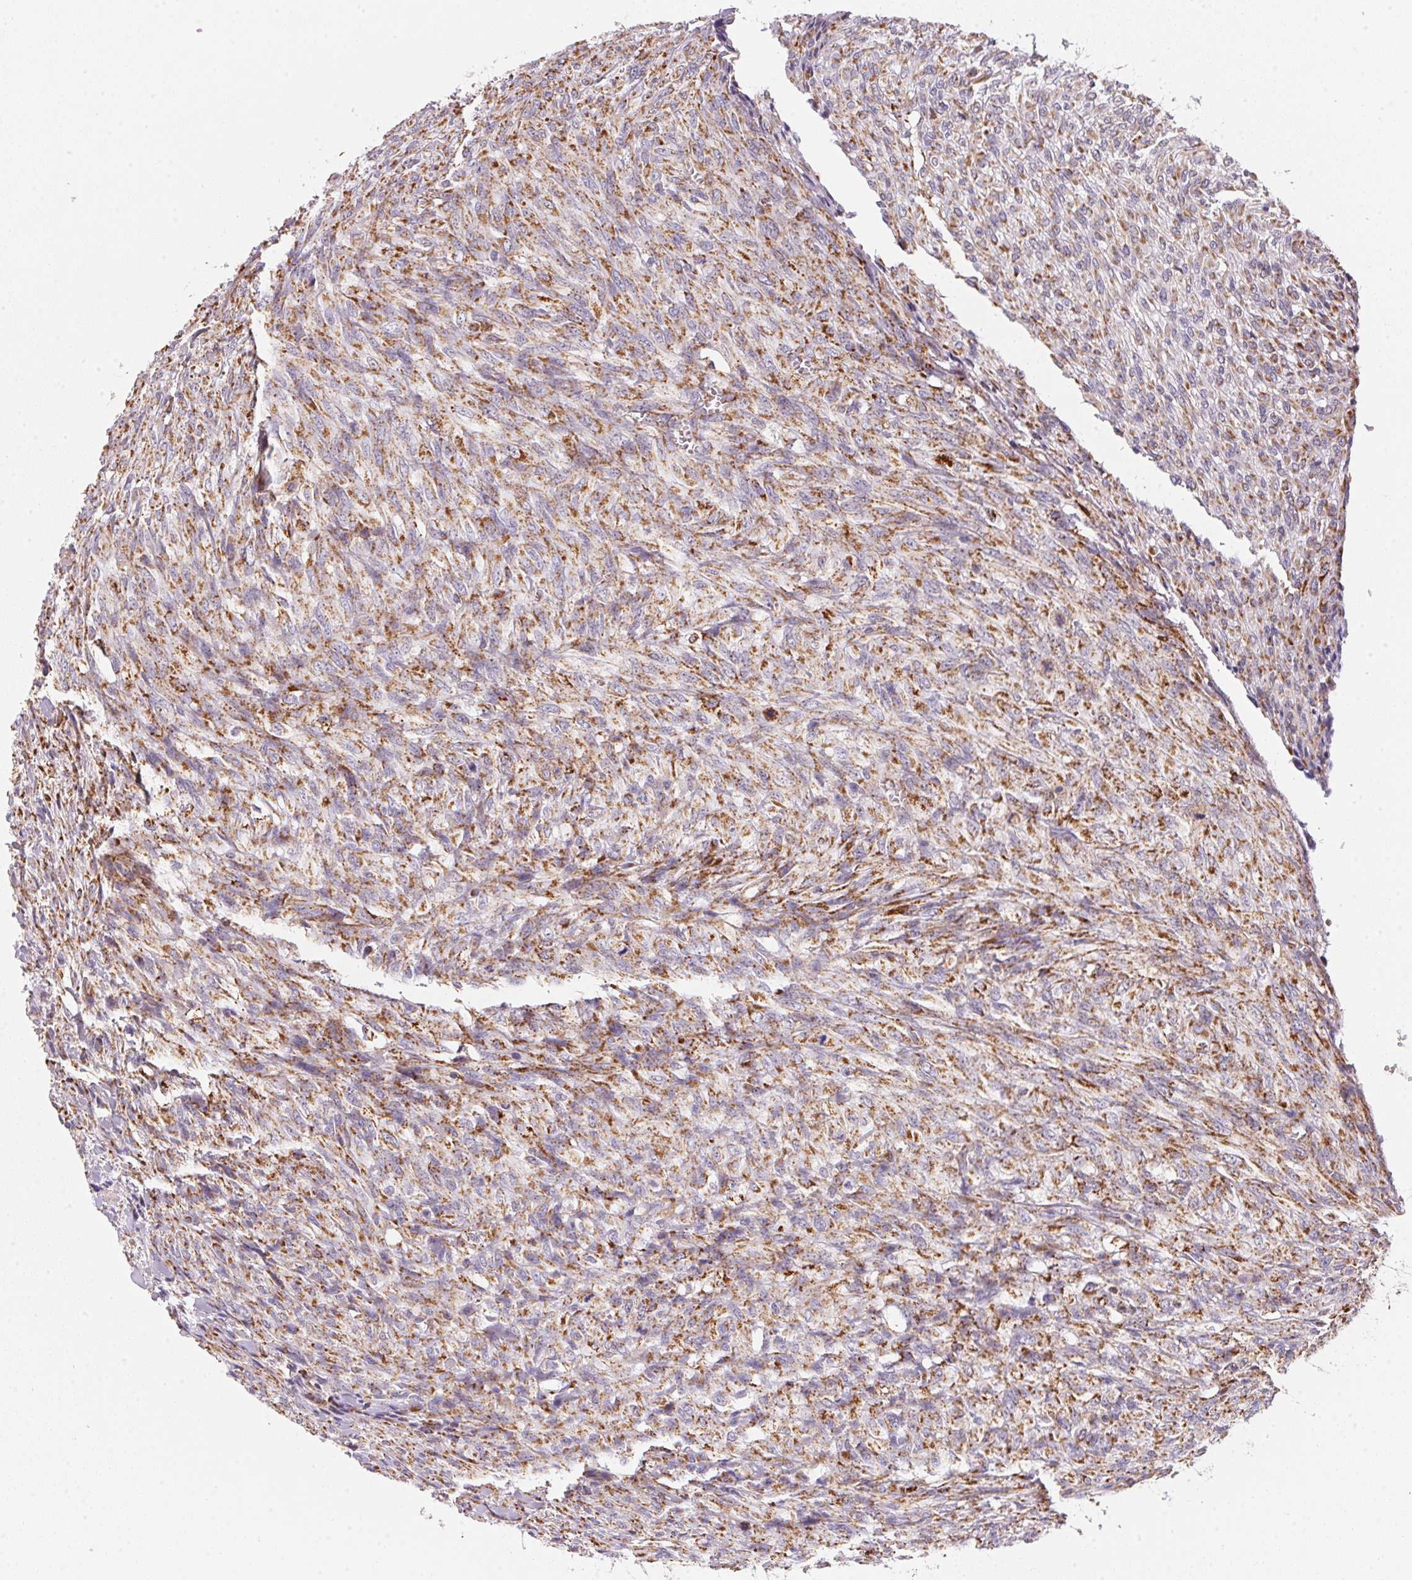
{"staining": {"intensity": "moderate", "quantity": "25%-75%", "location": "cytoplasmic/membranous"}, "tissue": "renal cancer", "cell_type": "Tumor cells", "image_type": "cancer", "snomed": [{"axis": "morphology", "description": "Adenocarcinoma, NOS"}, {"axis": "topography", "description": "Kidney"}], "caption": "The micrograph displays immunohistochemical staining of renal adenocarcinoma. There is moderate cytoplasmic/membranous positivity is identified in about 25%-75% of tumor cells.", "gene": "GIPC2", "patient": {"sex": "male", "age": 58}}